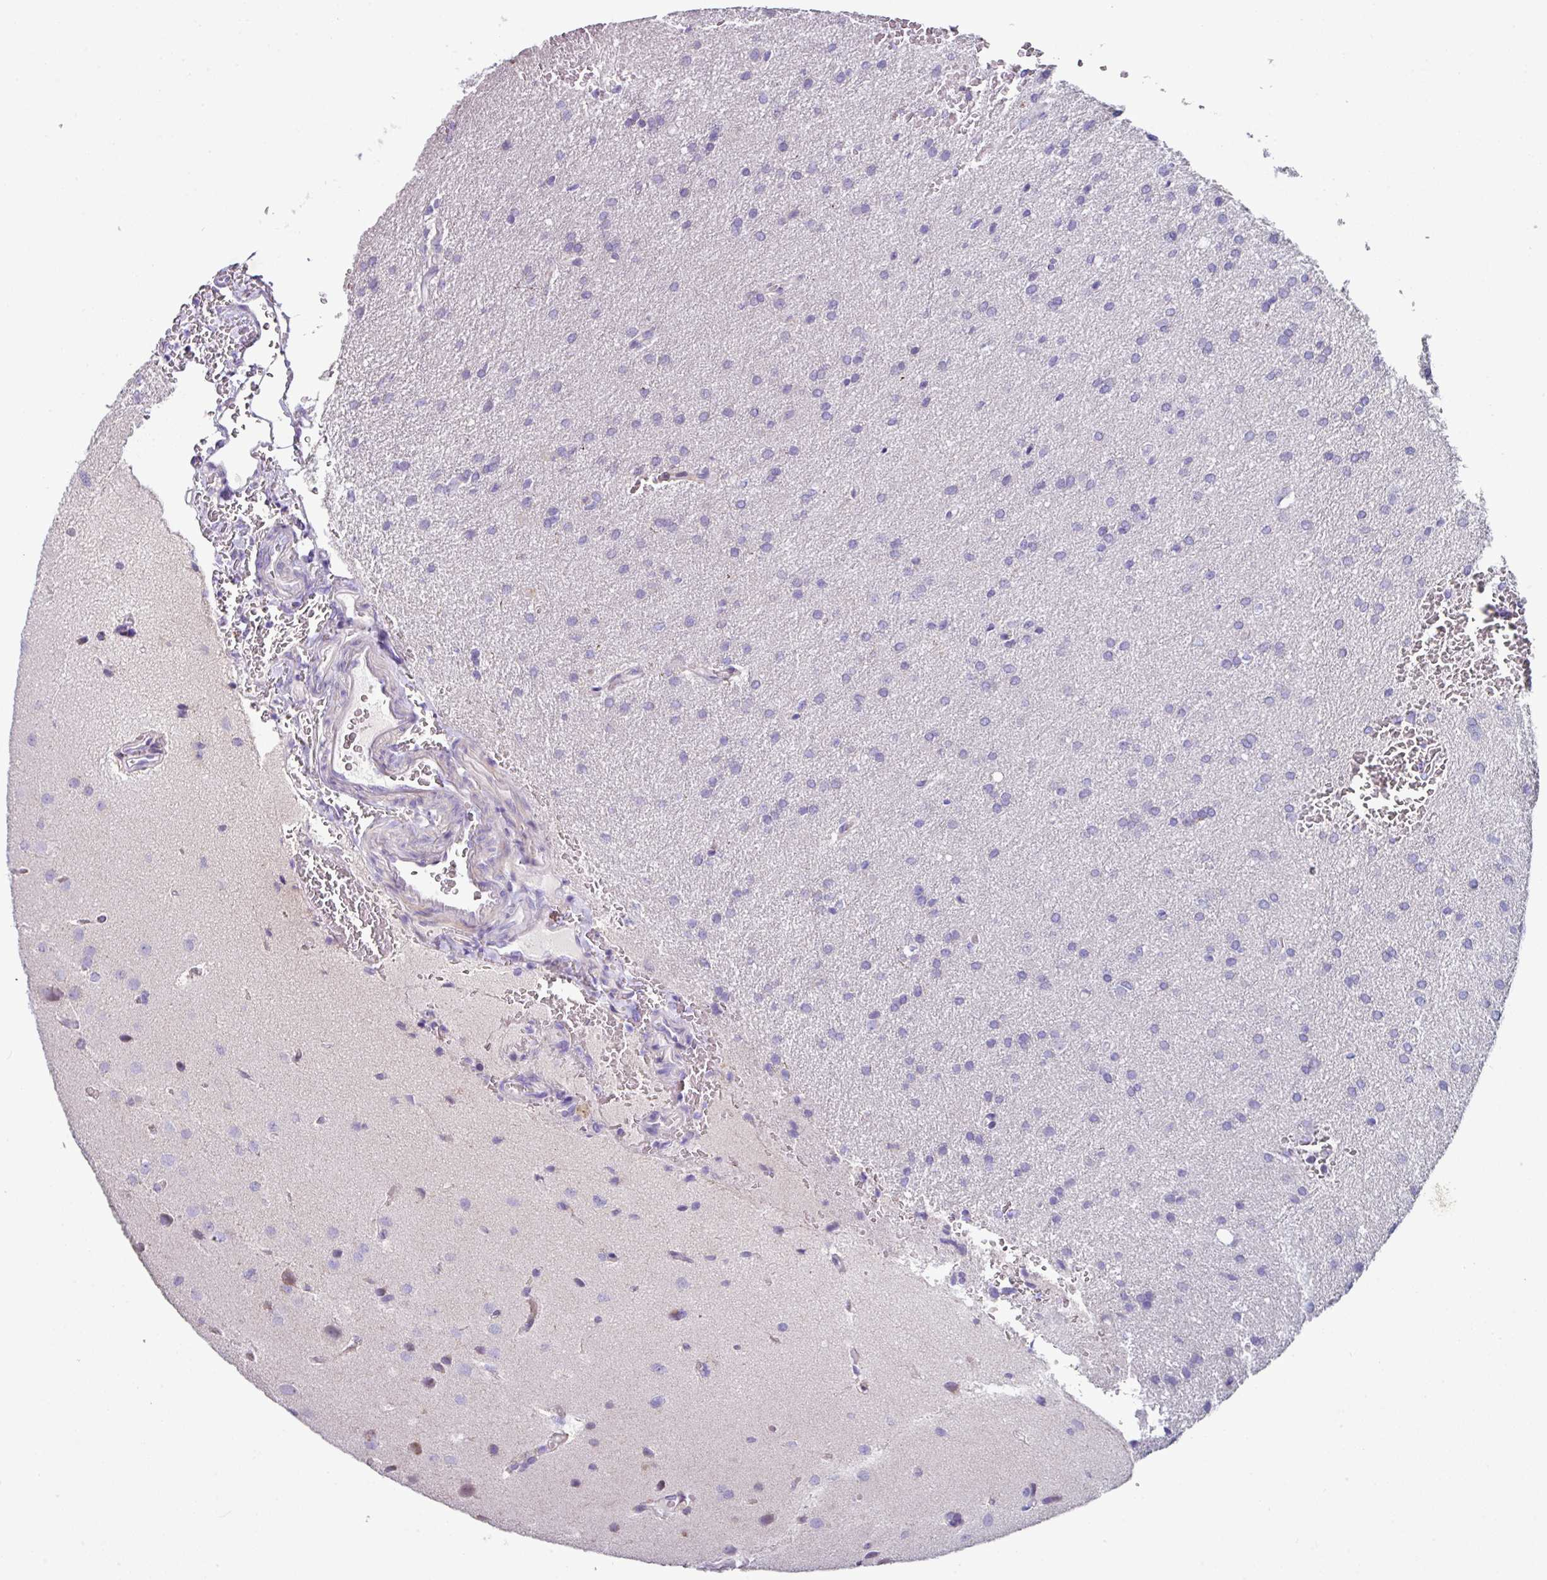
{"staining": {"intensity": "negative", "quantity": "none", "location": "none"}, "tissue": "glioma", "cell_type": "Tumor cells", "image_type": "cancer", "snomed": [{"axis": "morphology", "description": "Glioma, malignant, Low grade"}, {"axis": "topography", "description": "Brain"}], "caption": "High power microscopy image of an IHC image of malignant glioma (low-grade), revealing no significant staining in tumor cells.", "gene": "RGS16", "patient": {"sex": "female", "age": 33}}